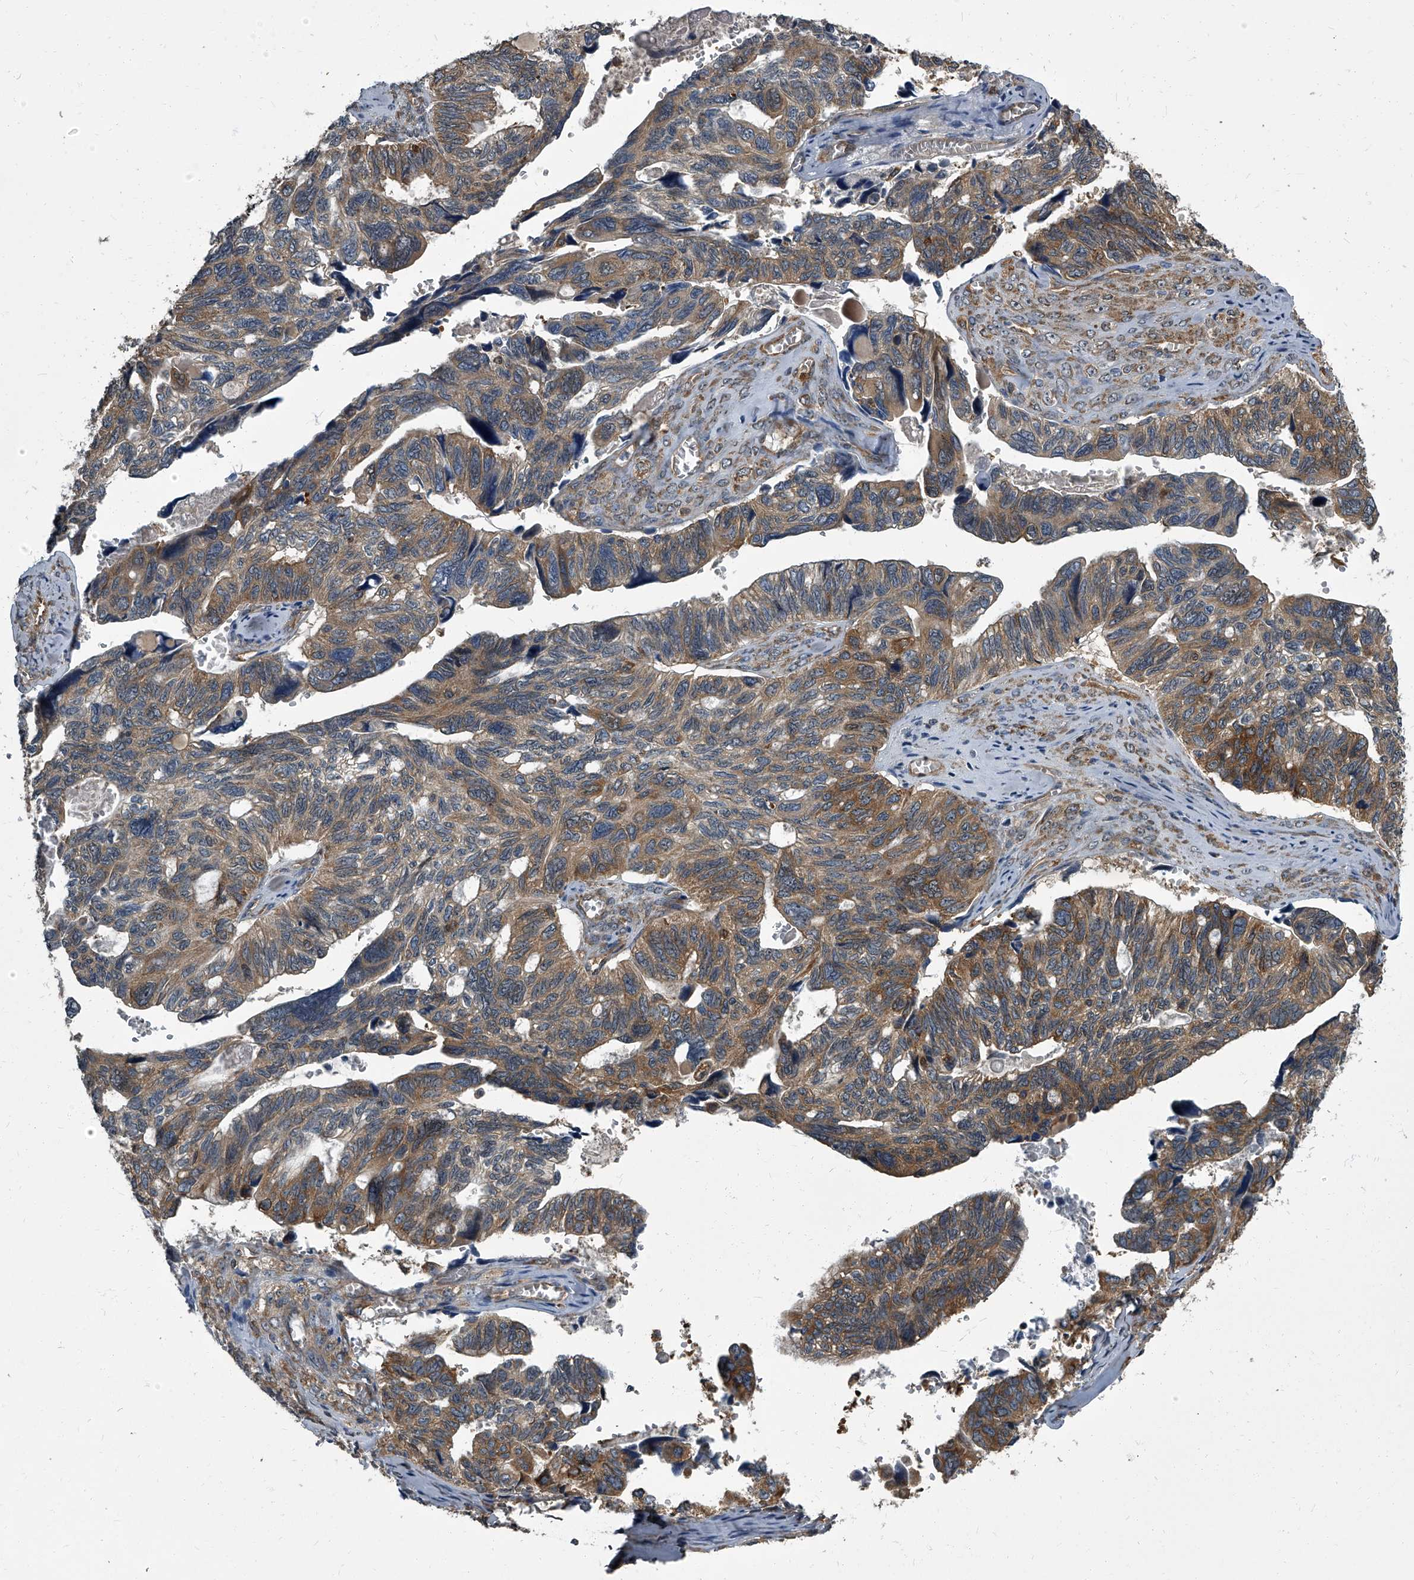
{"staining": {"intensity": "moderate", "quantity": ">75%", "location": "cytoplasmic/membranous"}, "tissue": "ovarian cancer", "cell_type": "Tumor cells", "image_type": "cancer", "snomed": [{"axis": "morphology", "description": "Cystadenocarcinoma, serous, NOS"}, {"axis": "topography", "description": "Ovary"}], "caption": "Protein expression analysis of human ovarian serous cystadenocarcinoma reveals moderate cytoplasmic/membranous expression in about >75% of tumor cells. (DAB (3,3'-diaminobenzidine) IHC with brightfield microscopy, high magnification).", "gene": "CDV3", "patient": {"sex": "female", "age": 79}}